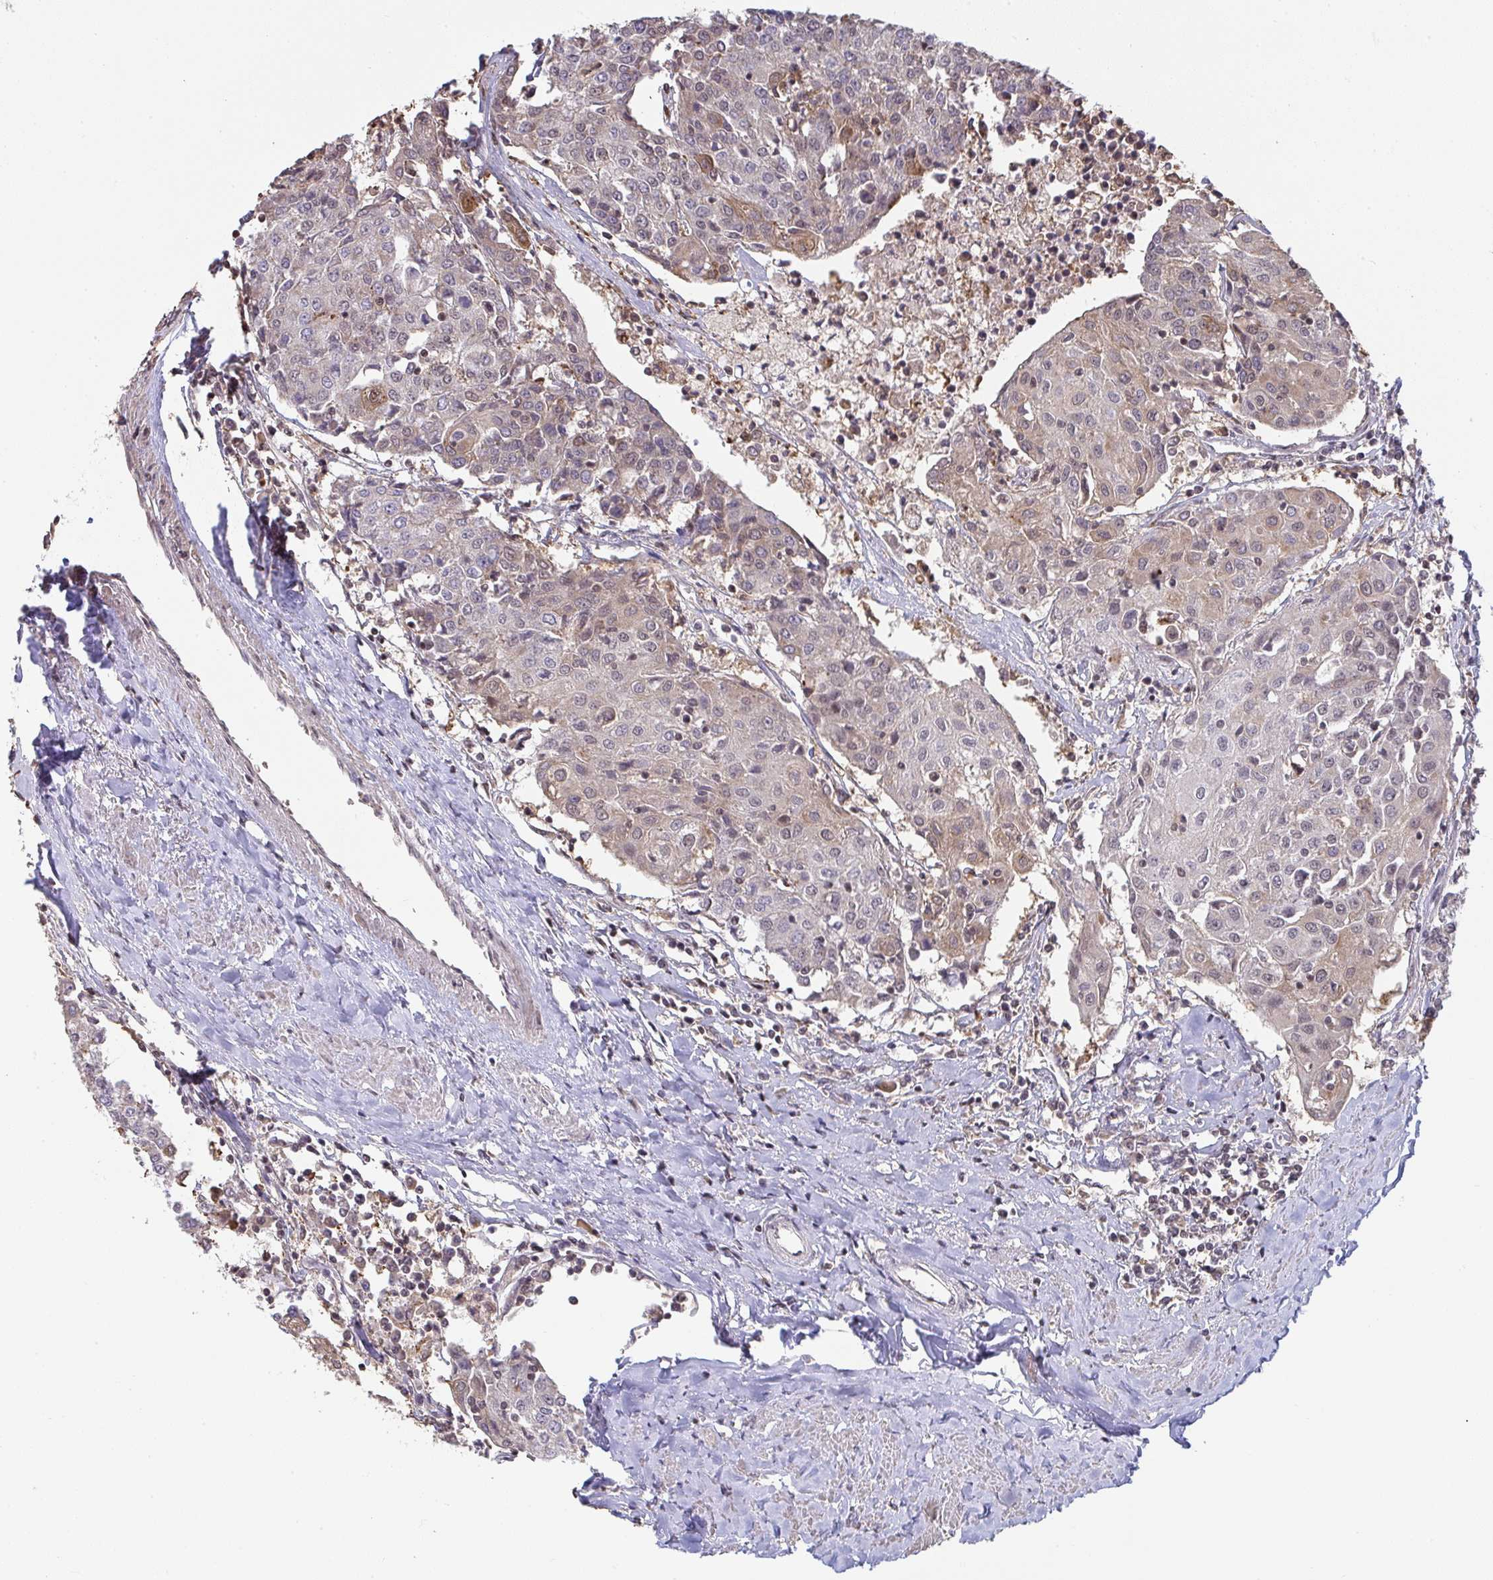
{"staining": {"intensity": "weak", "quantity": "<25%", "location": "cytoplasmic/membranous"}, "tissue": "urothelial cancer", "cell_type": "Tumor cells", "image_type": "cancer", "snomed": [{"axis": "morphology", "description": "Urothelial carcinoma, High grade"}, {"axis": "topography", "description": "Urinary bladder"}], "caption": "IHC micrograph of neoplastic tissue: urothelial cancer stained with DAB displays no significant protein expression in tumor cells.", "gene": "SAP30", "patient": {"sex": "female", "age": 85}}